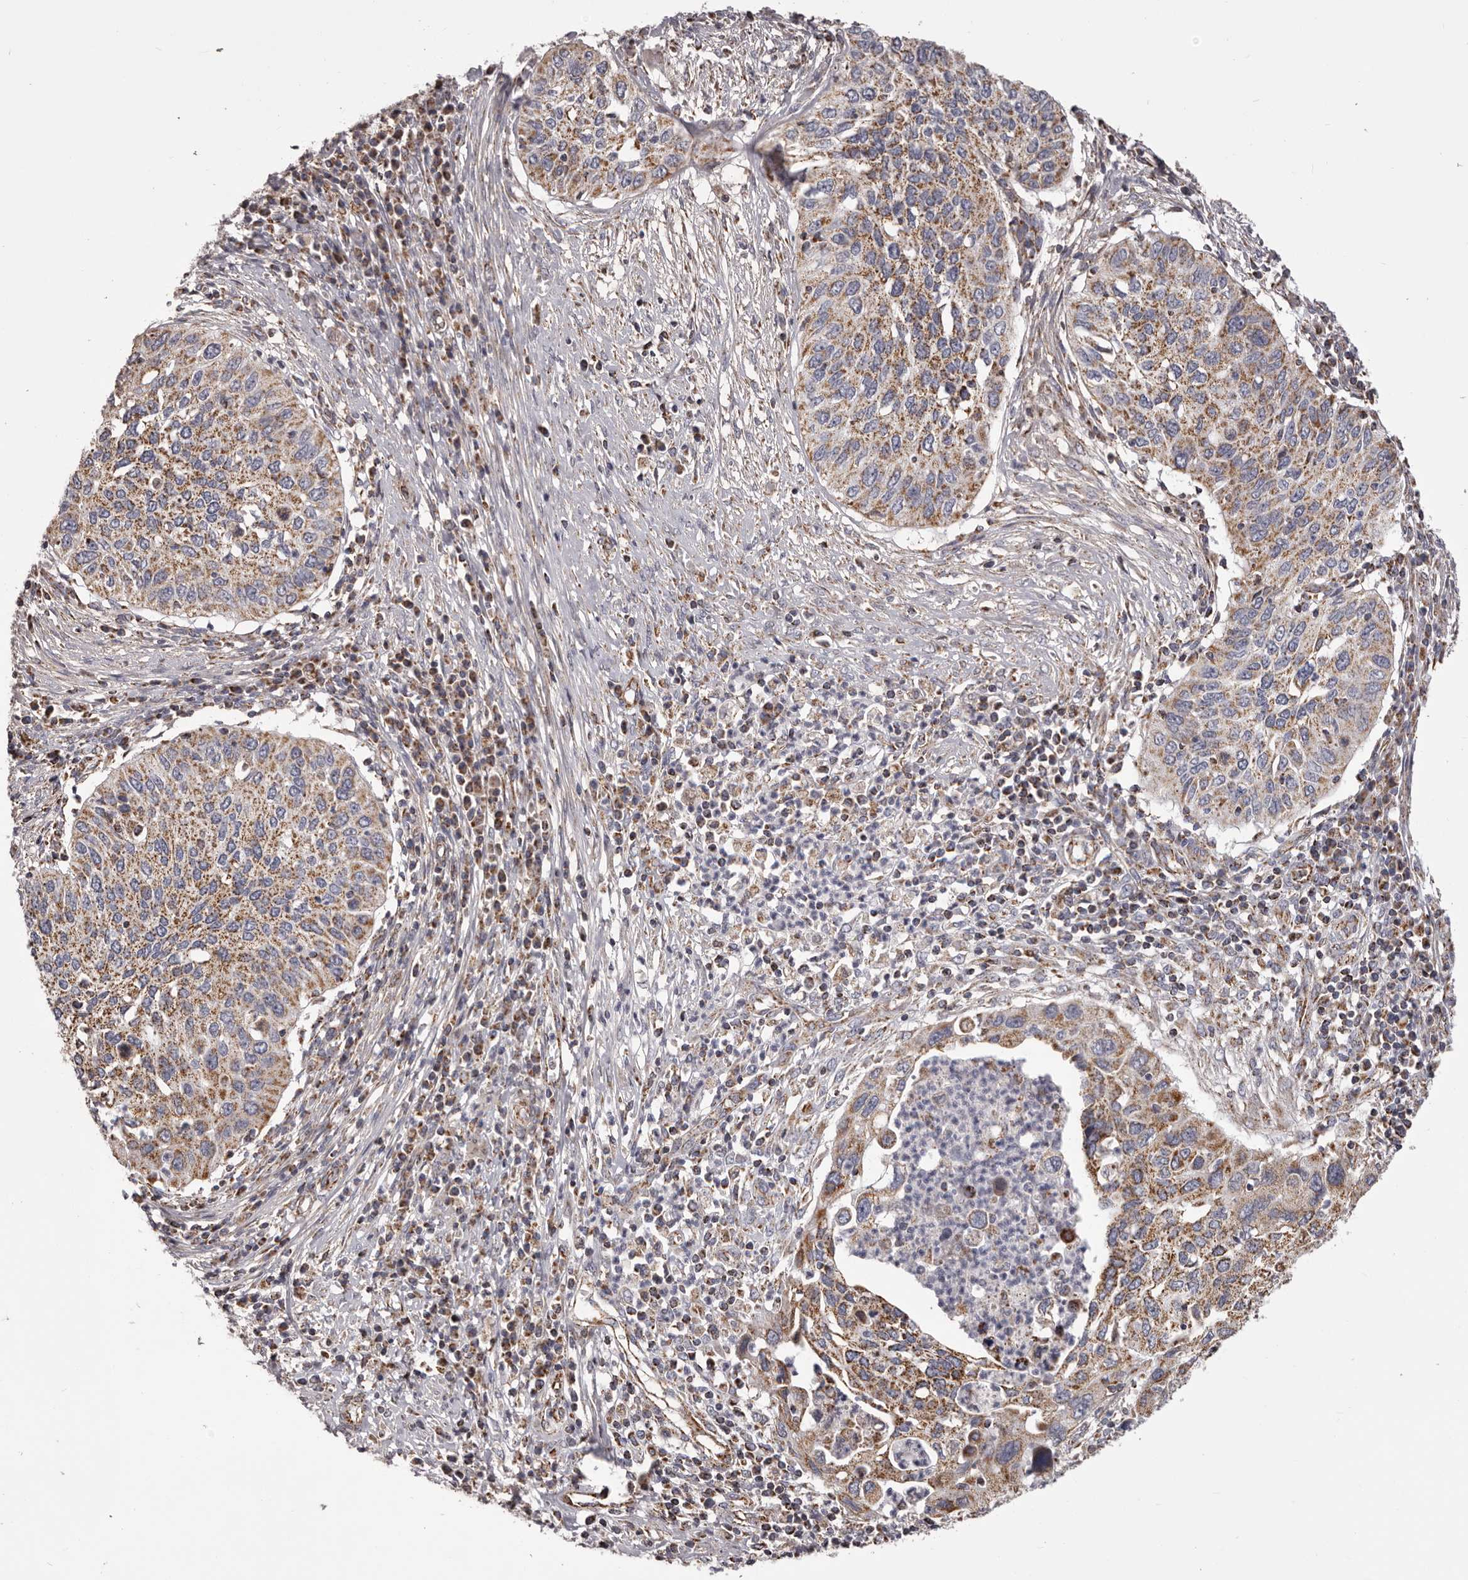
{"staining": {"intensity": "moderate", "quantity": ">75%", "location": "cytoplasmic/membranous"}, "tissue": "cervical cancer", "cell_type": "Tumor cells", "image_type": "cancer", "snomed": [{"axis": "morphology", "description": "Squamous cell carcinoma, NOS"}, {"axis": "topography", "description": "Cervix"}], "caption": "Immunohistochemical staining of human cervical cancer (squamous cell carcinoma) reveals moderate cytoplasmic/membranous protein expression in about >75% of tumor cells. (Stains: DAB in brown, nuclei in blue, Microscopy: brightfield microscopy at high magnification).", "gene": "CHRM2", "patient": {"sex": "female", "age": 38}}